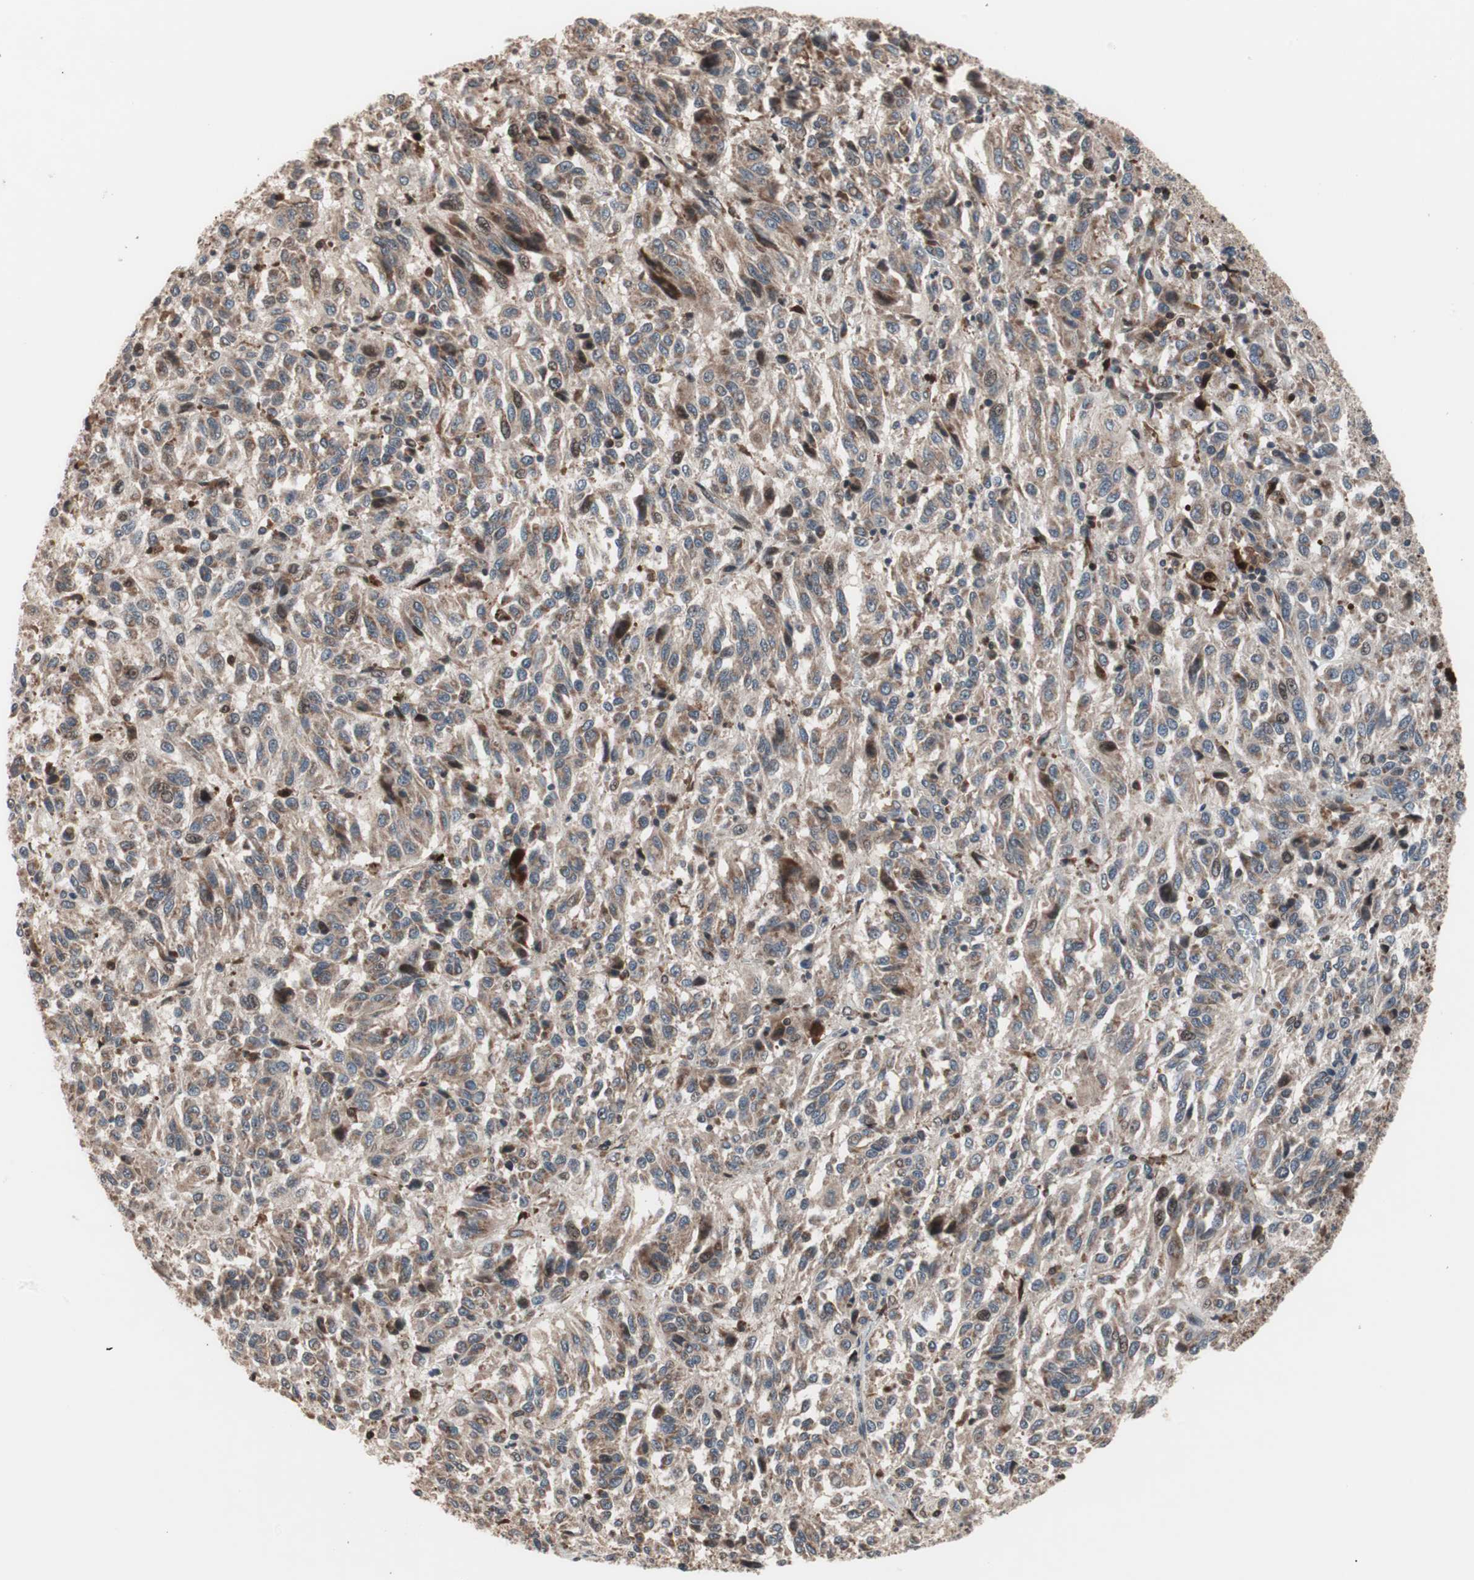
{"staining": {"intensity": "moderate", "quantity": ">75%", "location": "cytoplasmic/membranous,nuclear"}, "tissue": "melanoma", "cell_type": "Tumor cells", "image_type": "cancer", "snomed": [{"axis": "morphology", "description": "Malignant melanoma, Metastatic site"}, {"axis": "topography", "description": "Lung"}], "caption": "Malignant melanoma (metastatic site) was stained to show a protein in brown. There is medium levels of moderate cytoplasmic/membranous and nuclear positivity in about >75% of tumor cells. (DAB IHC, brown staining for protein, blue staining for nuclei).", "gene": "NF2", "patient": {"sex": "male", "age": 64}}